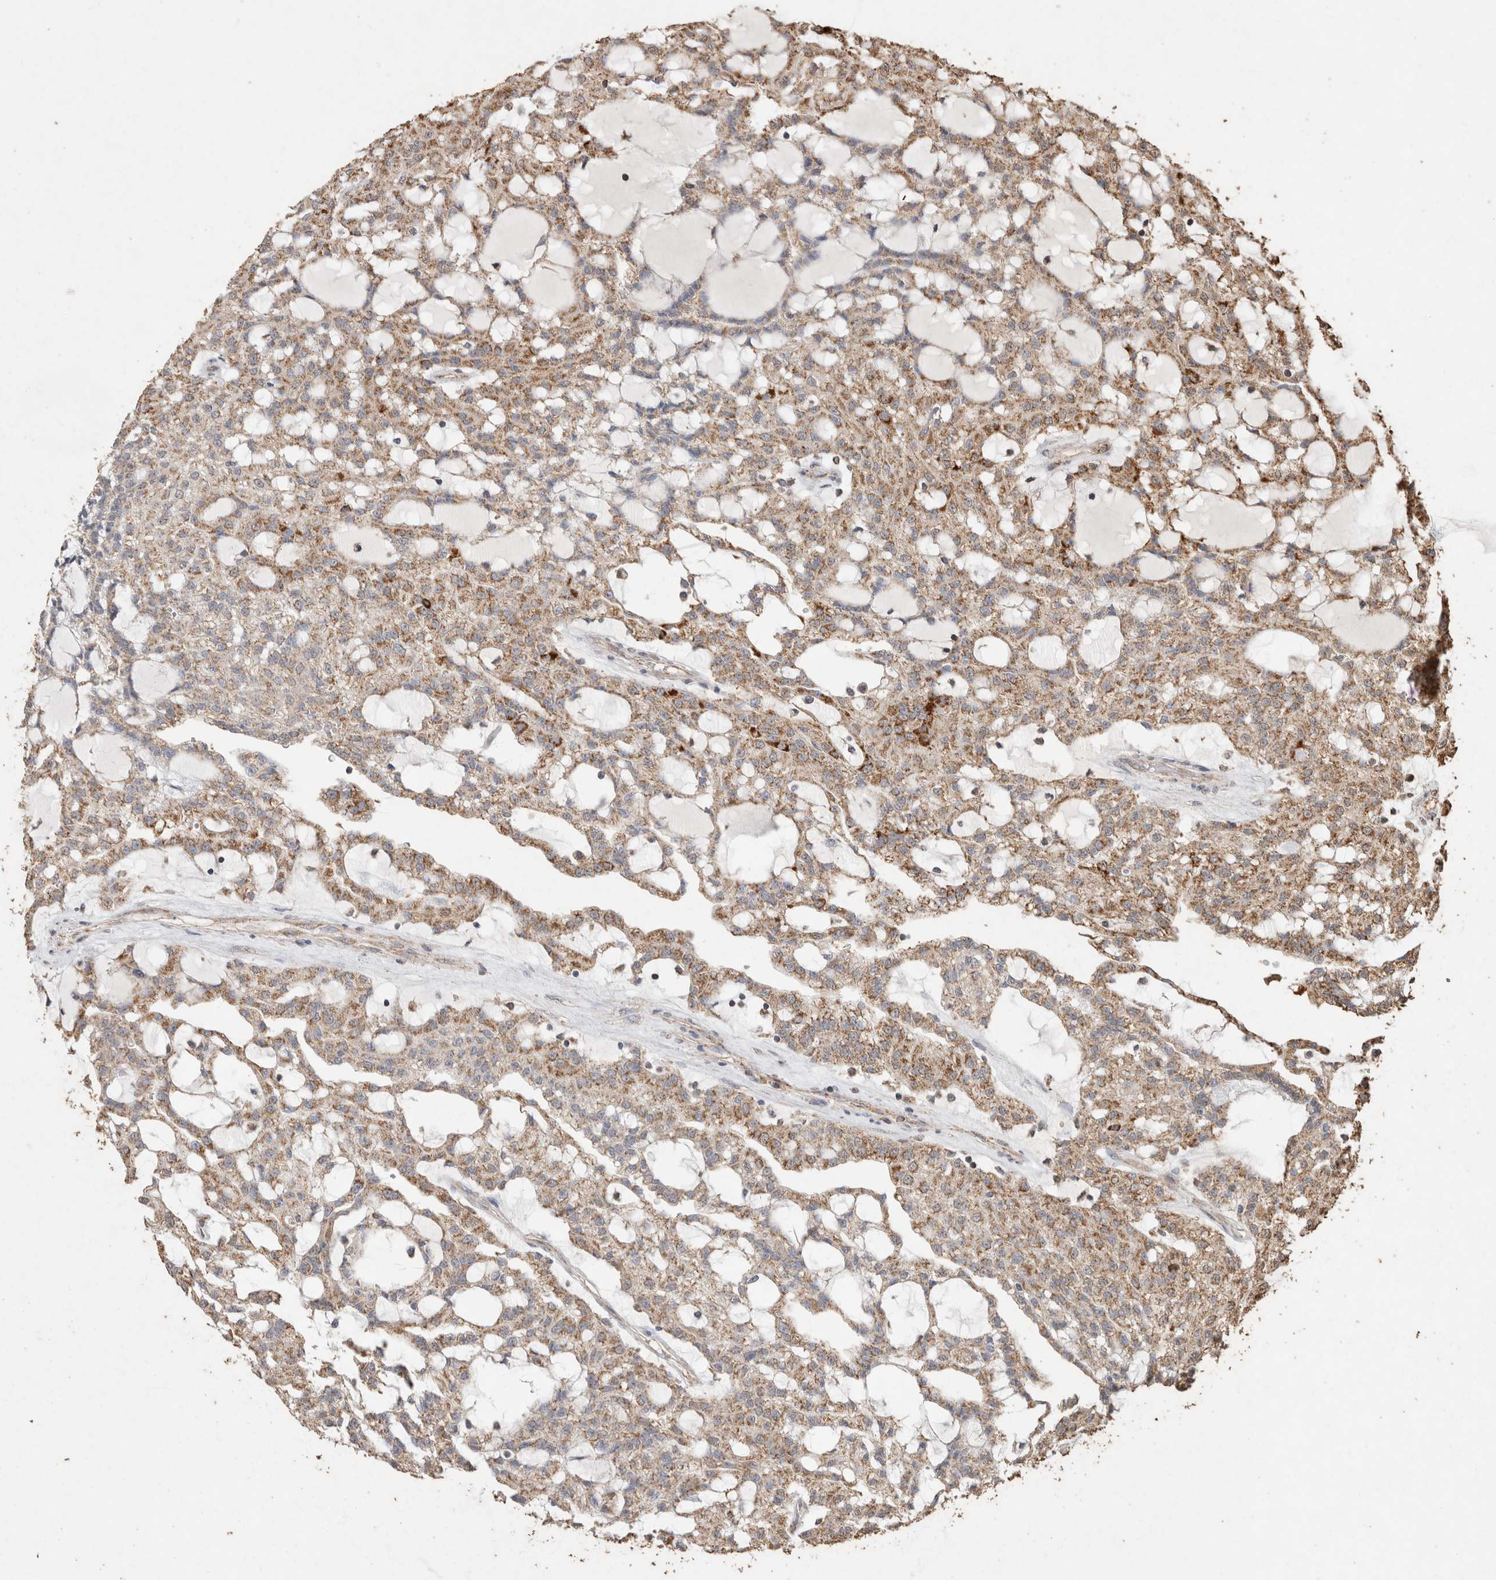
{"staining": {"intensity": "moderate", "quantity": ">75%", "location": "cytoplasmic/membranous"}, "tissue": "renal cancer", "cell_type": "Tumor cells", "image_type": "cancer", "snomed": [{"axis": "morphology", "description": "Adenocarcinoma, NOS"}, {"axis": "topography", "description": "Kidney"}], "caption": "Immunohistochemical staining of renal adenocarcinoma reveals medium levels of moderate cytoplasmic/membranous protein expression in about >75% of tumor cells.", "gene": "ACADM", "patient": {"sex": "male", "age": 63}}